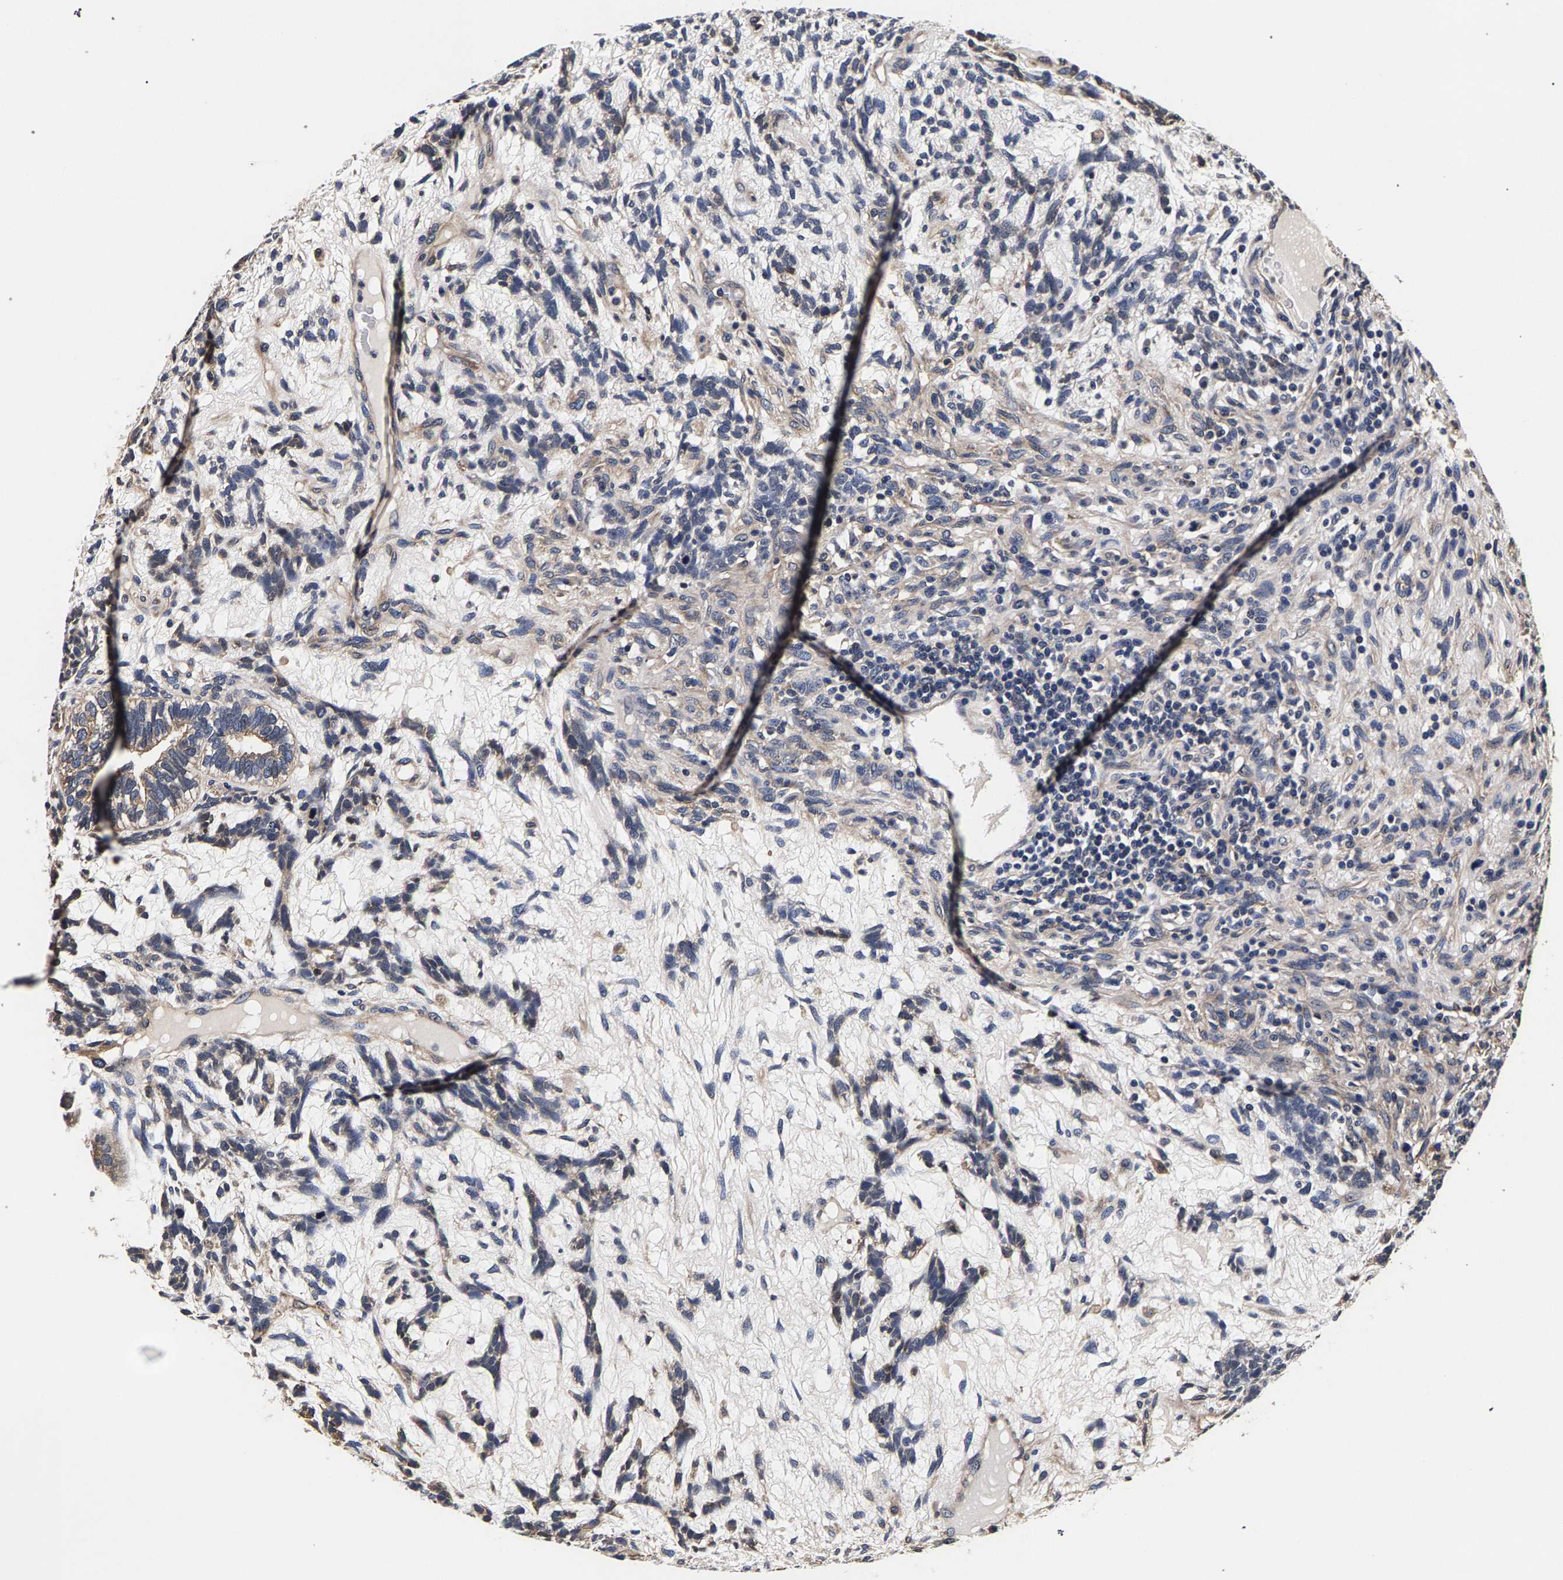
{"staining": {"intensity": "weak", "quantity": "<25%", "location": "cytoplasmic/membranous"}, "tissue": "testis cancer", "cell_type": "Tumor cells", "image_type": "cancer", "snomed": [{"axis": "morphology", "description": "Seminoma, NOS"}, {"axis": "topography", "description": "Testis"}], "caption": "Tumor cells show no significant protein staining in seminoma (testis).", "gene": "MARCHF7", "patient": {"sex": "male", "age": 28}}